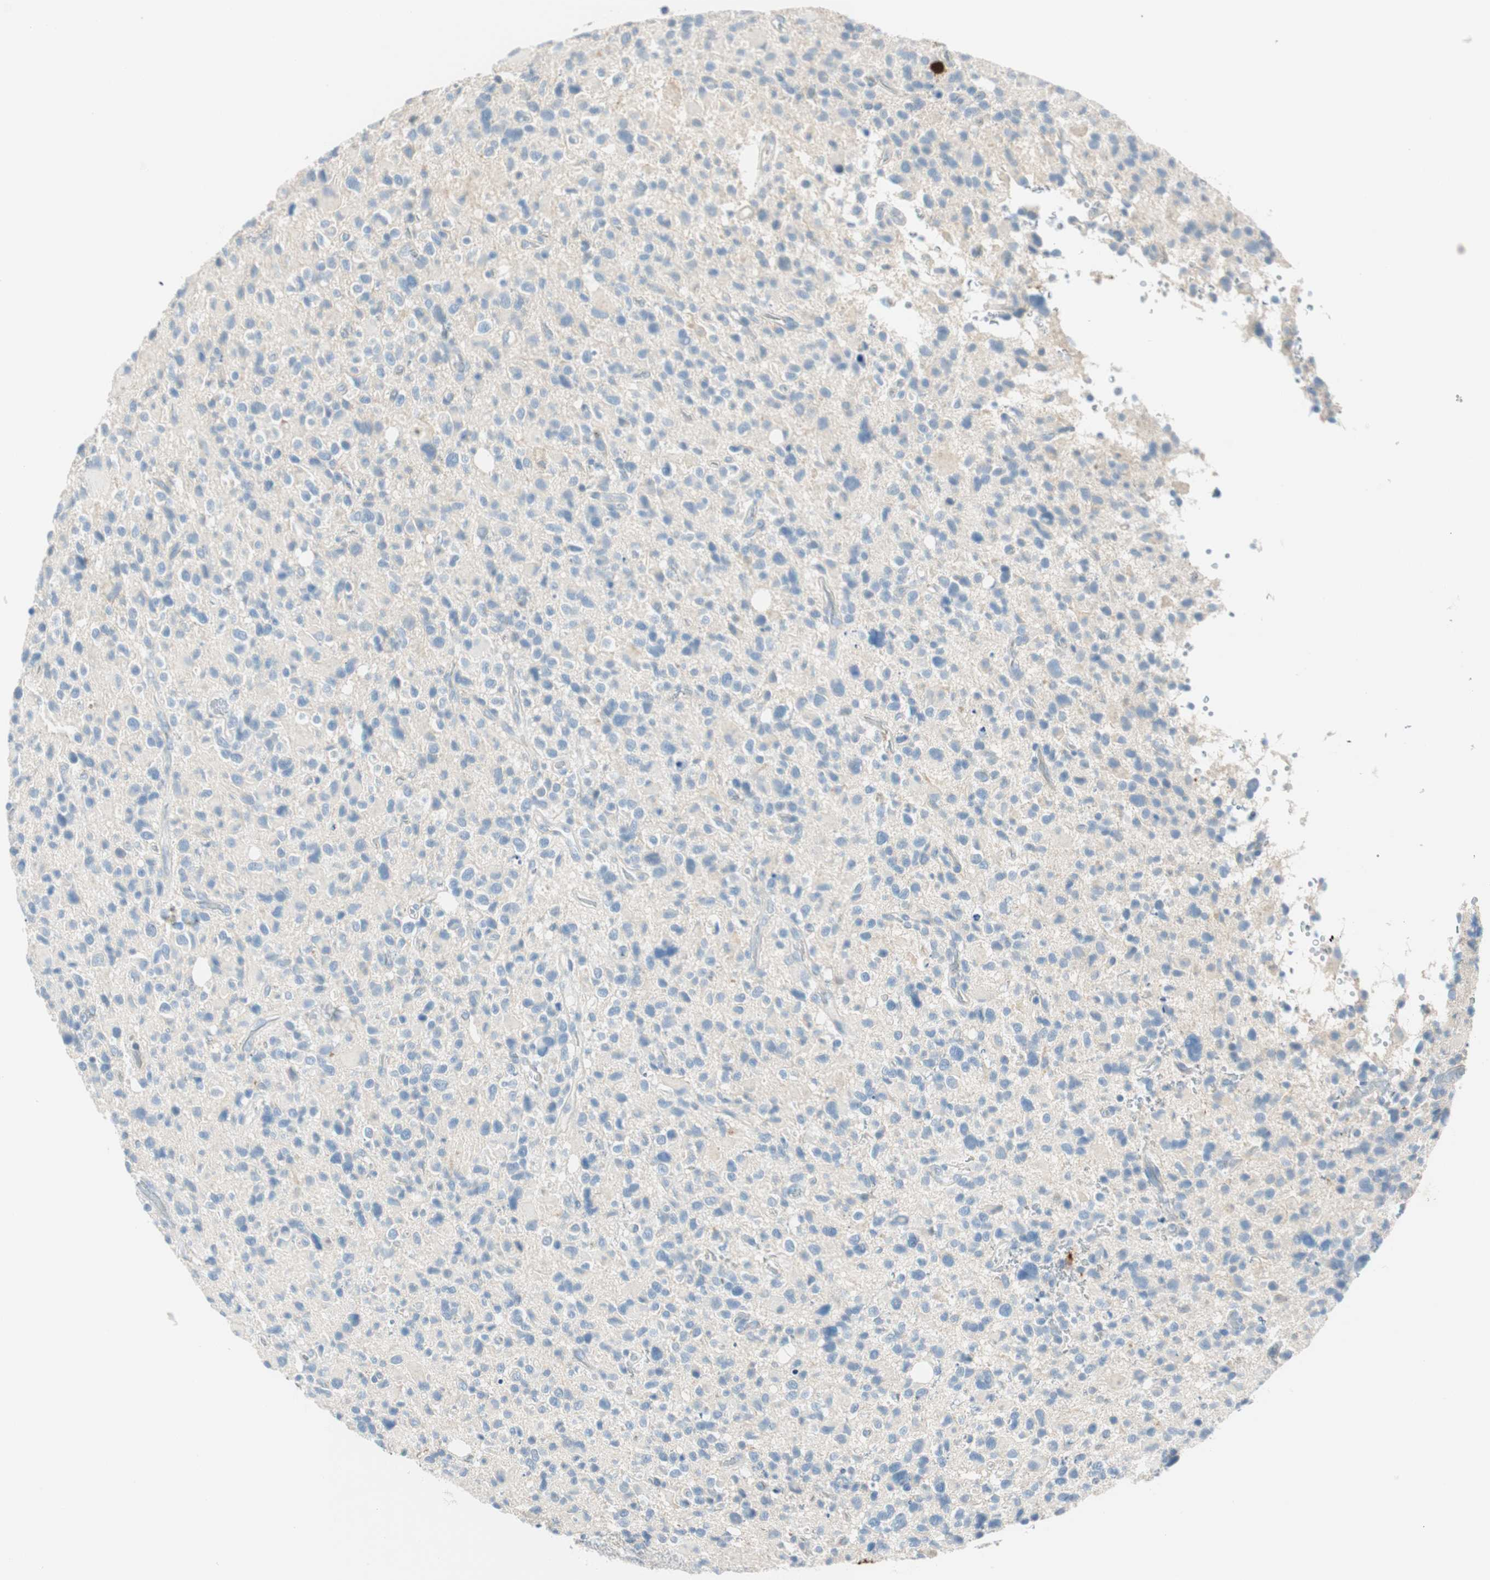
{"staining": {"intensity": "negative", "quantity": "none", "location": "none"}, "tissue": "glioma", "cell_type": "Tumor cells", "image_type": "cancer", "snomed": [{"axis": "morphology", "description": "Glioma, malignant, High grade"}, {"axis": "topography", "description": "Brain"}], "caption": "Immunohistochemistry (IHC) of glioma exhibits no positivity in tumor cells.", "gene": "PTTG1", "patient": {"sex": "male", "age": 48}}